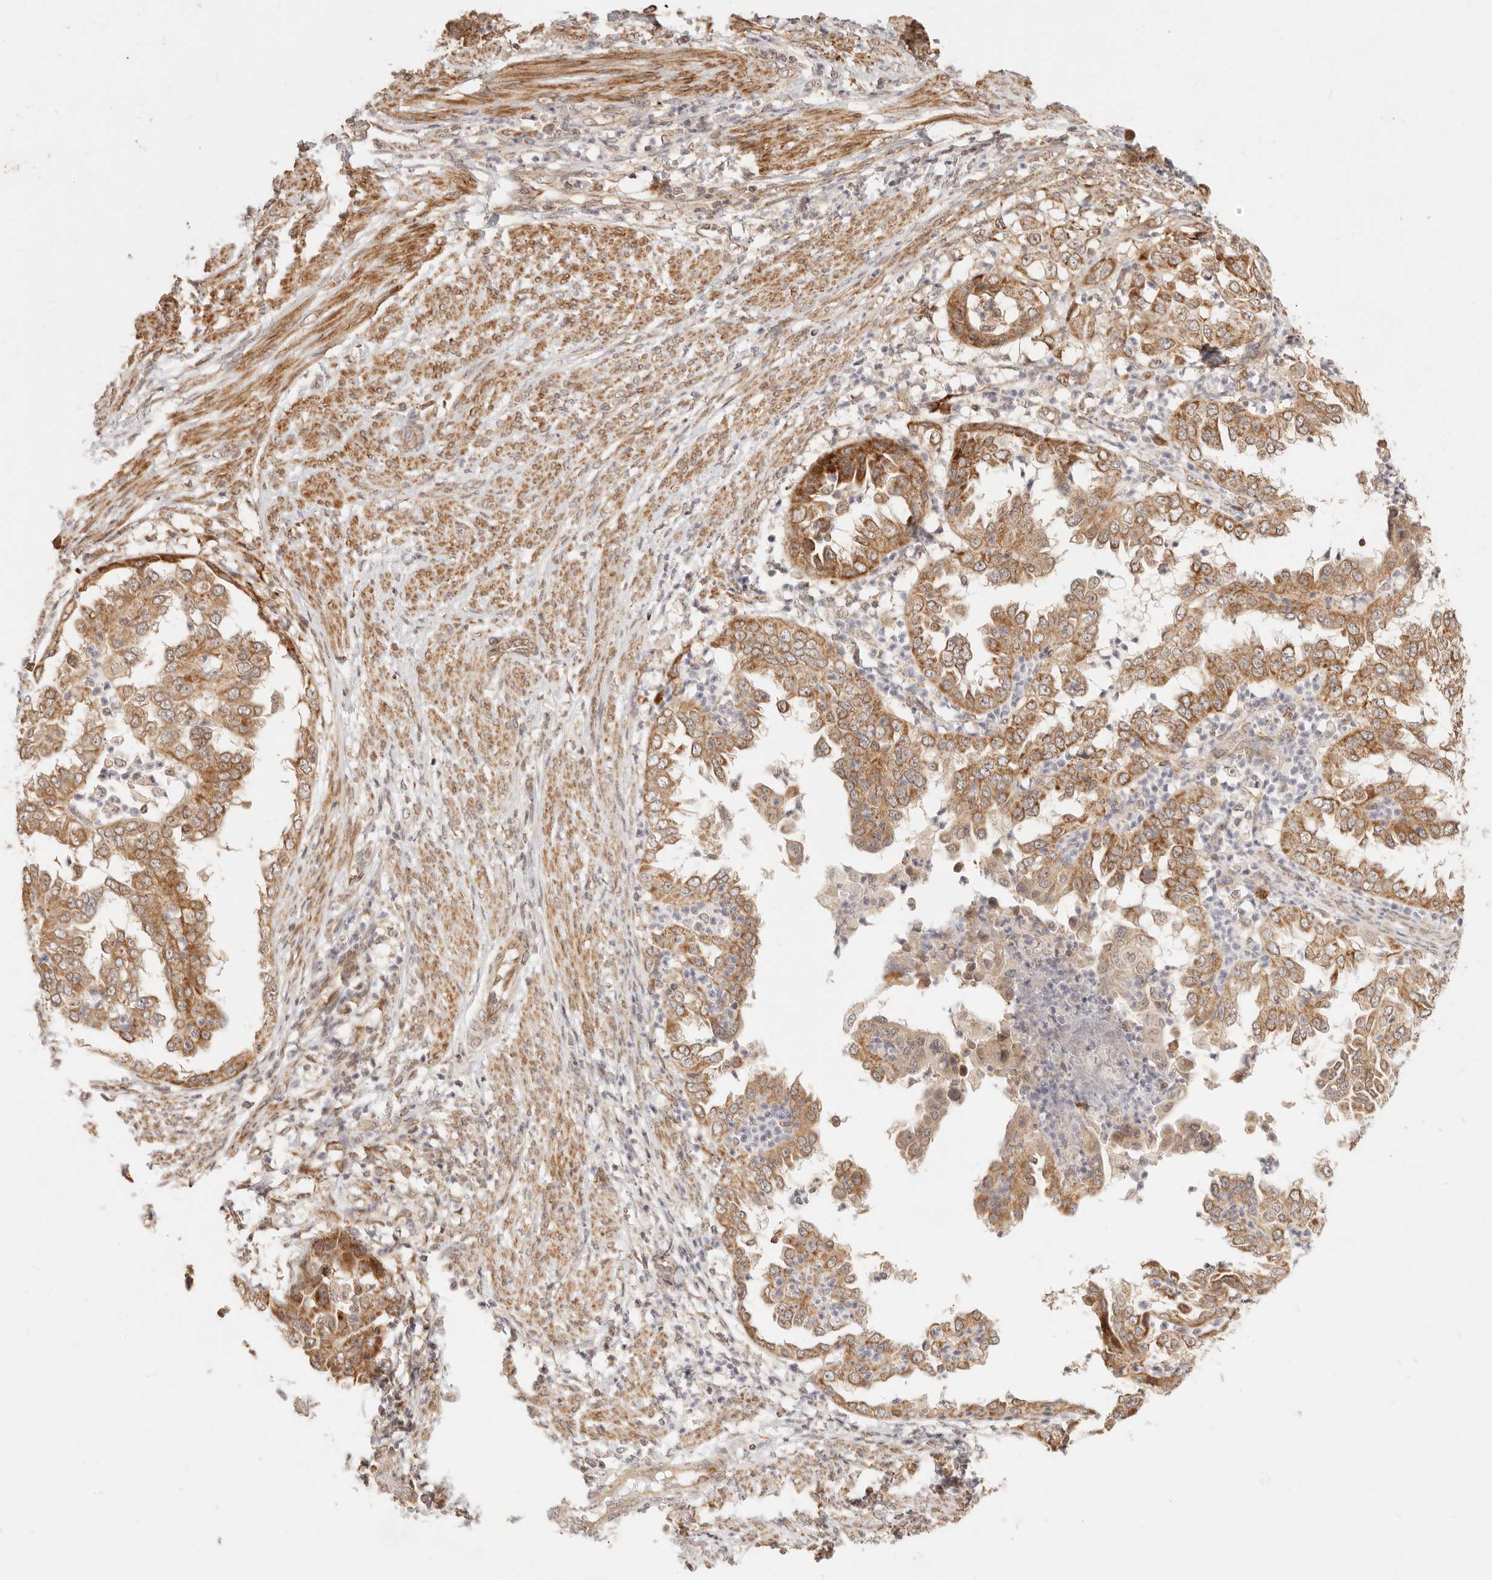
{"staining": {"intensity": "moderate", "quantity": ">75%", "location": "cytoplasmic/membranous"}, "tissue": "endometrial cancer", "cell_type": "Tumor cells", "image_type": "cancer", "snomed": [{"axis": "morphology", "description": "Adenocarcinoma, NOS"}, {"axis": "topography", "description": "Endometrium"}], "caption": "Immunohistochemistry image of human adenocarcinoma (endometrial) stained for a protein (brown), which displays medium levels of moderate cytoplasmic/membranous expression in approximately >75% of tumor cells.", "gene": "TIMM17A", "patient": {"sex": "female", "age": 85}}